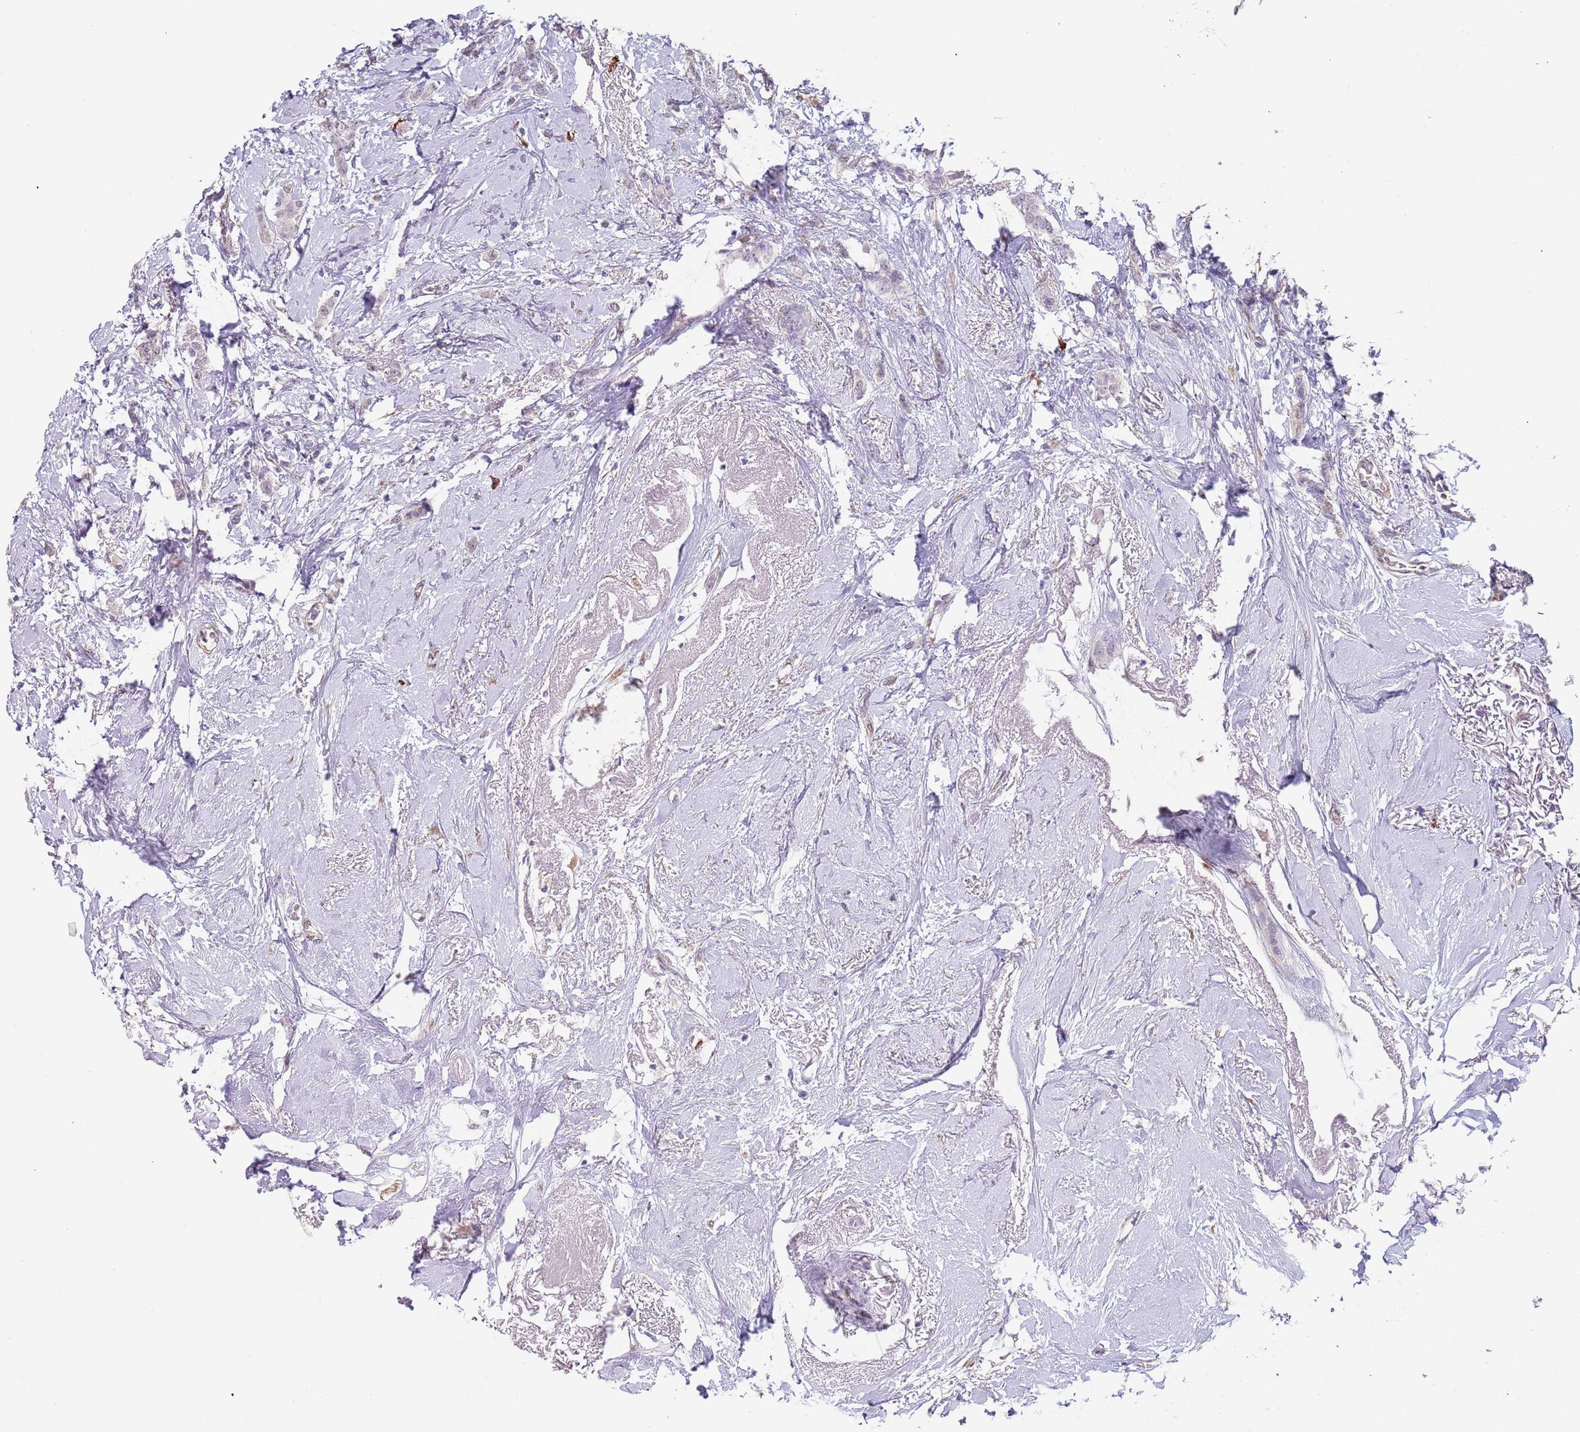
{"staining": {"intensity": "negative", "quantity": "none", "location": "none"}, "tissue": "breast cancer", "cell_type": "Tumor cells", "image_type": "cancer", "snomed": [{"axis": "morphology", "description": "Duct carcinoma"}, {"axis": "topography", "description": "Breast"}], "caption": "Tumor cells show no significant protein positivity in intraductal carcinoma (breast).", "gene": "TNRC6C", "patient": {"sex": "female", "age": 72}}